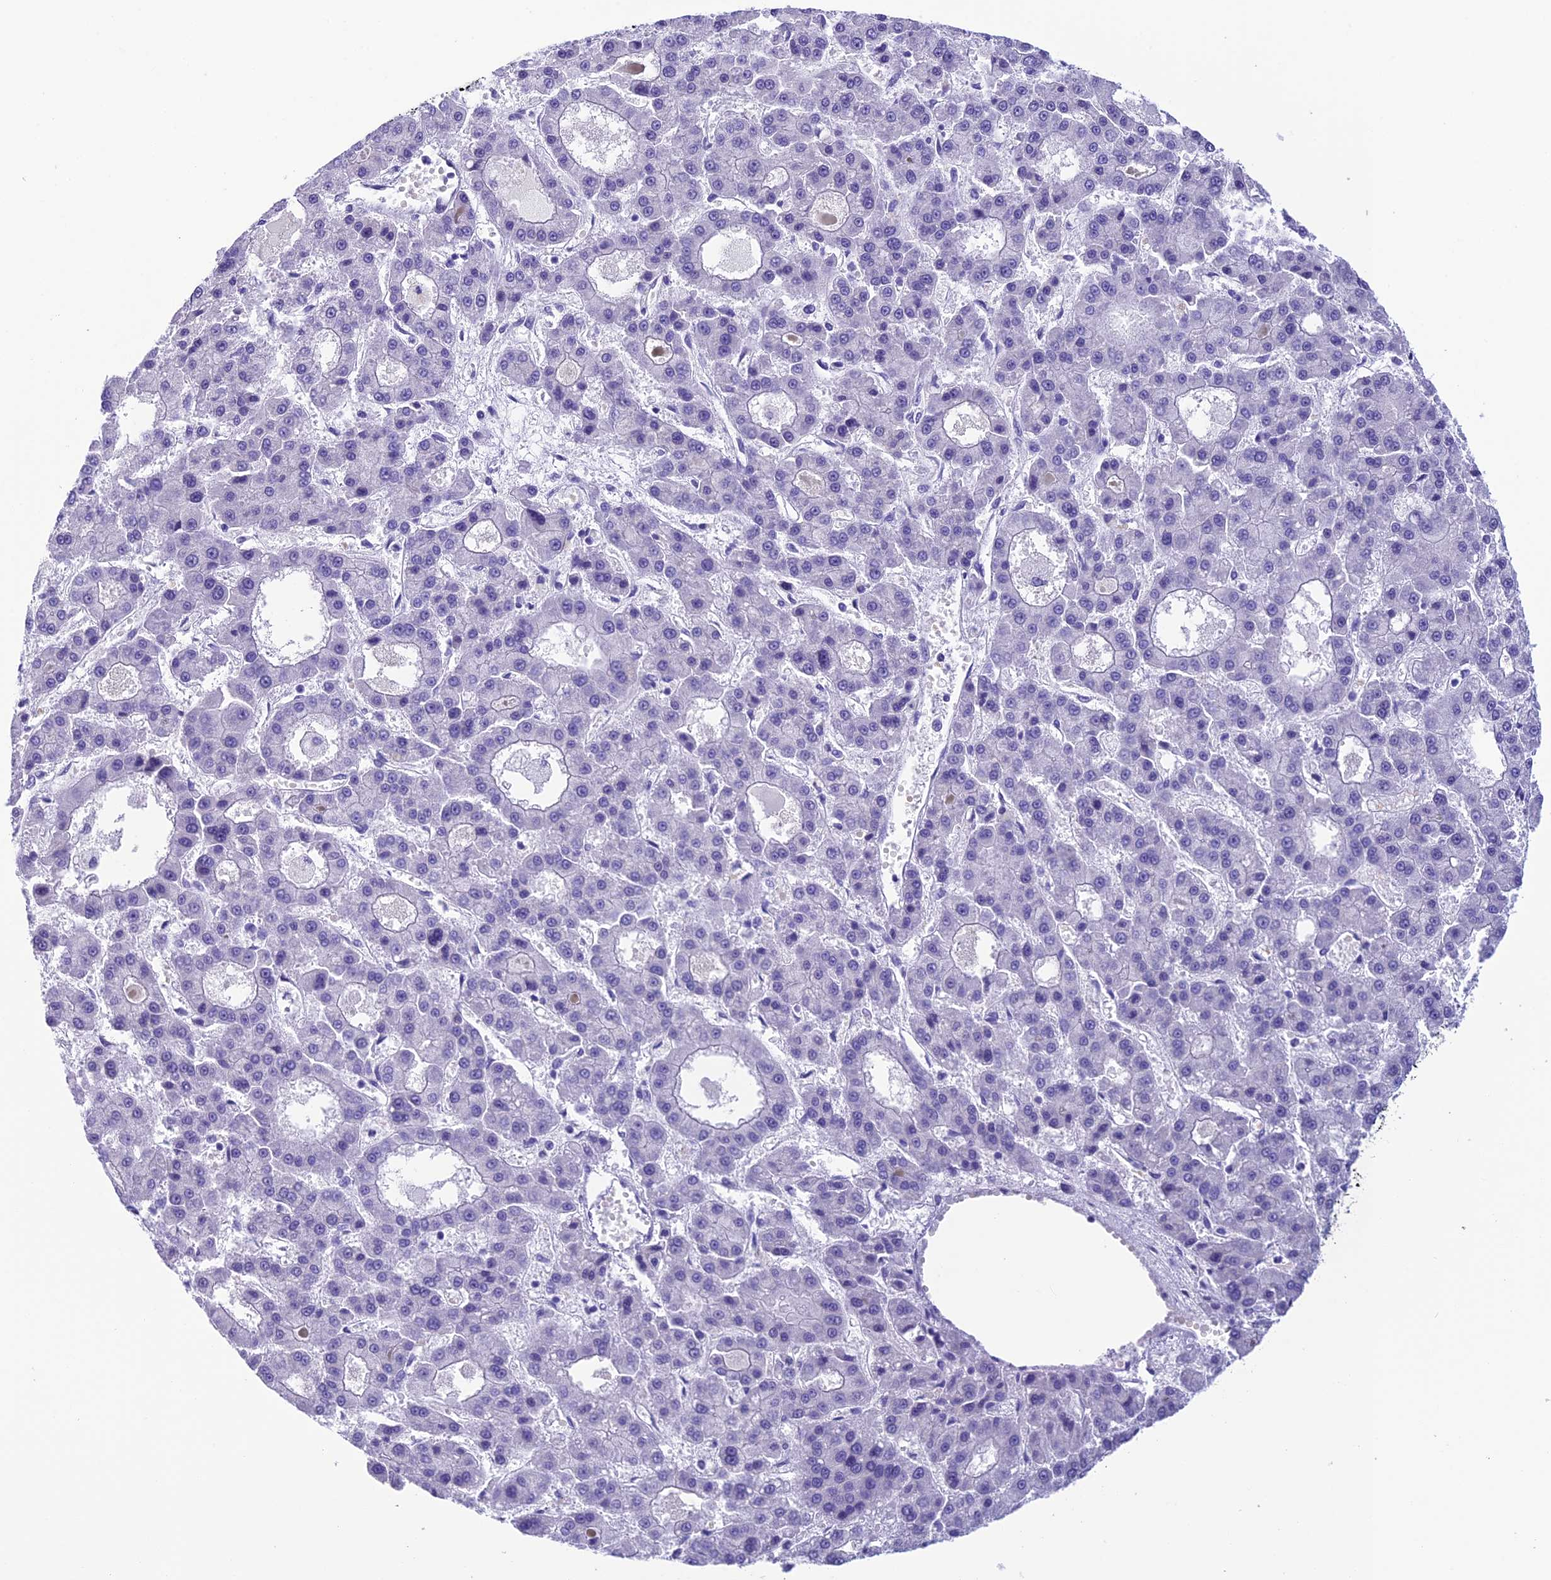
{"staining": {"intensity": "negative", "quantity": "none", "location": "none"}, "tissue": "liver cancer", "cell_type": "Tumor cells", "image_type": "cancer", "snomed": [{"axis": "morphology", "description": "Carcinoma, Hepatocellular, NOS"}, {"axis": "topography", "description": "Liver"}], "caption": "The micrograph exhibits no significant expression in tumor cells of liver hepatocellular carcinoma.", "gene": "TRAM1L1", "patient": {"sex": "male", "age": 70}}